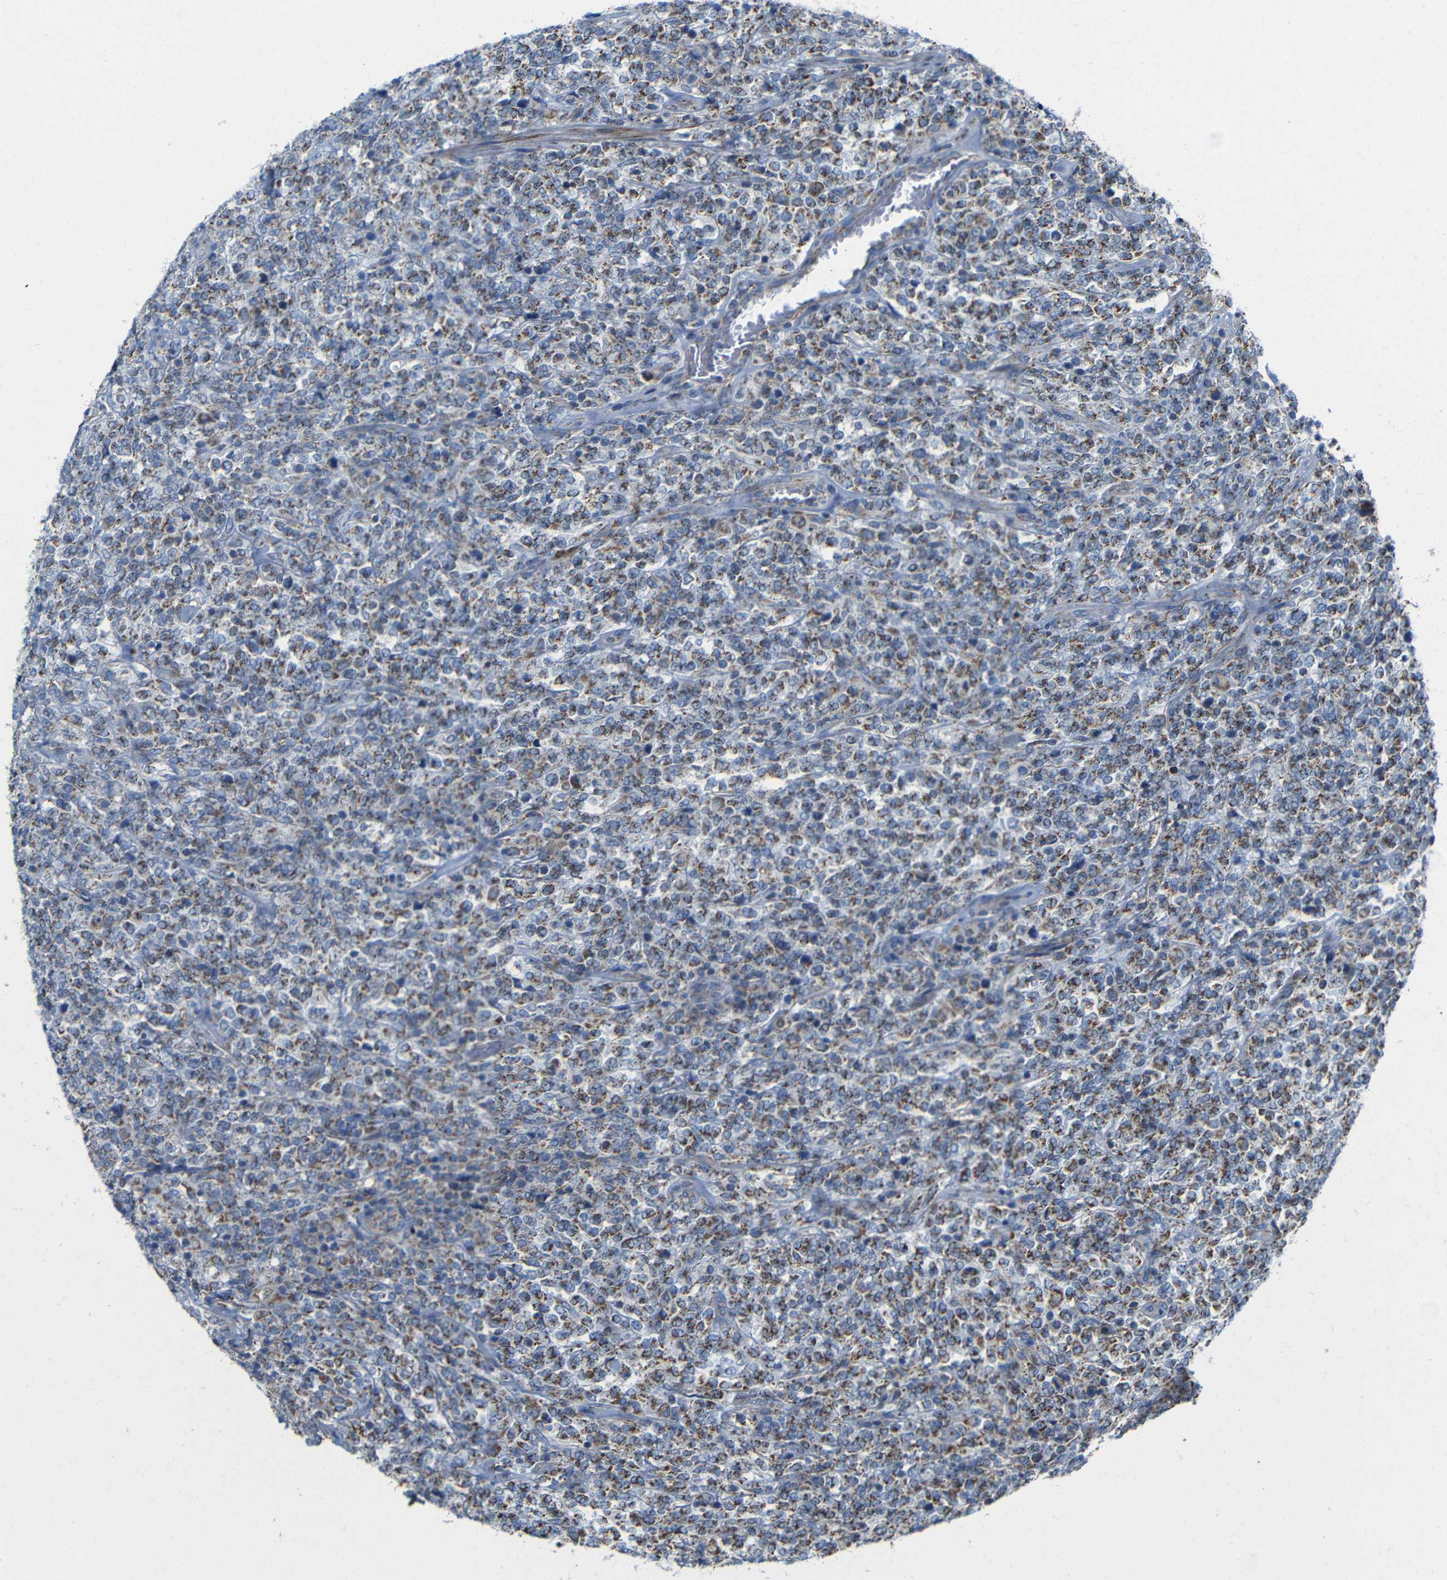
{"staining": {"intensity": "moderate", "quantity": ">75%", "location": "cytoplasmic/membranous"}, "tissue": "lymphoma", "cell_type": "Tumor cells", "image_type": "cancer", "snomed": [{"axis": "morphology", "description": "Malignant lymphoma, non-Hodgkin's type, High grade"}, {"axis": "topography", "description": "Soft tissue"}], "caption": "Protein expression analysis of human high-grade malignant lymphoma, non-Hodgkin's type reveals moderate cytoplasmic/membranous expression in about >75% of tumor cells.", "gene": "FAM171B", "patient": {"sex": "male", "age": 18}}